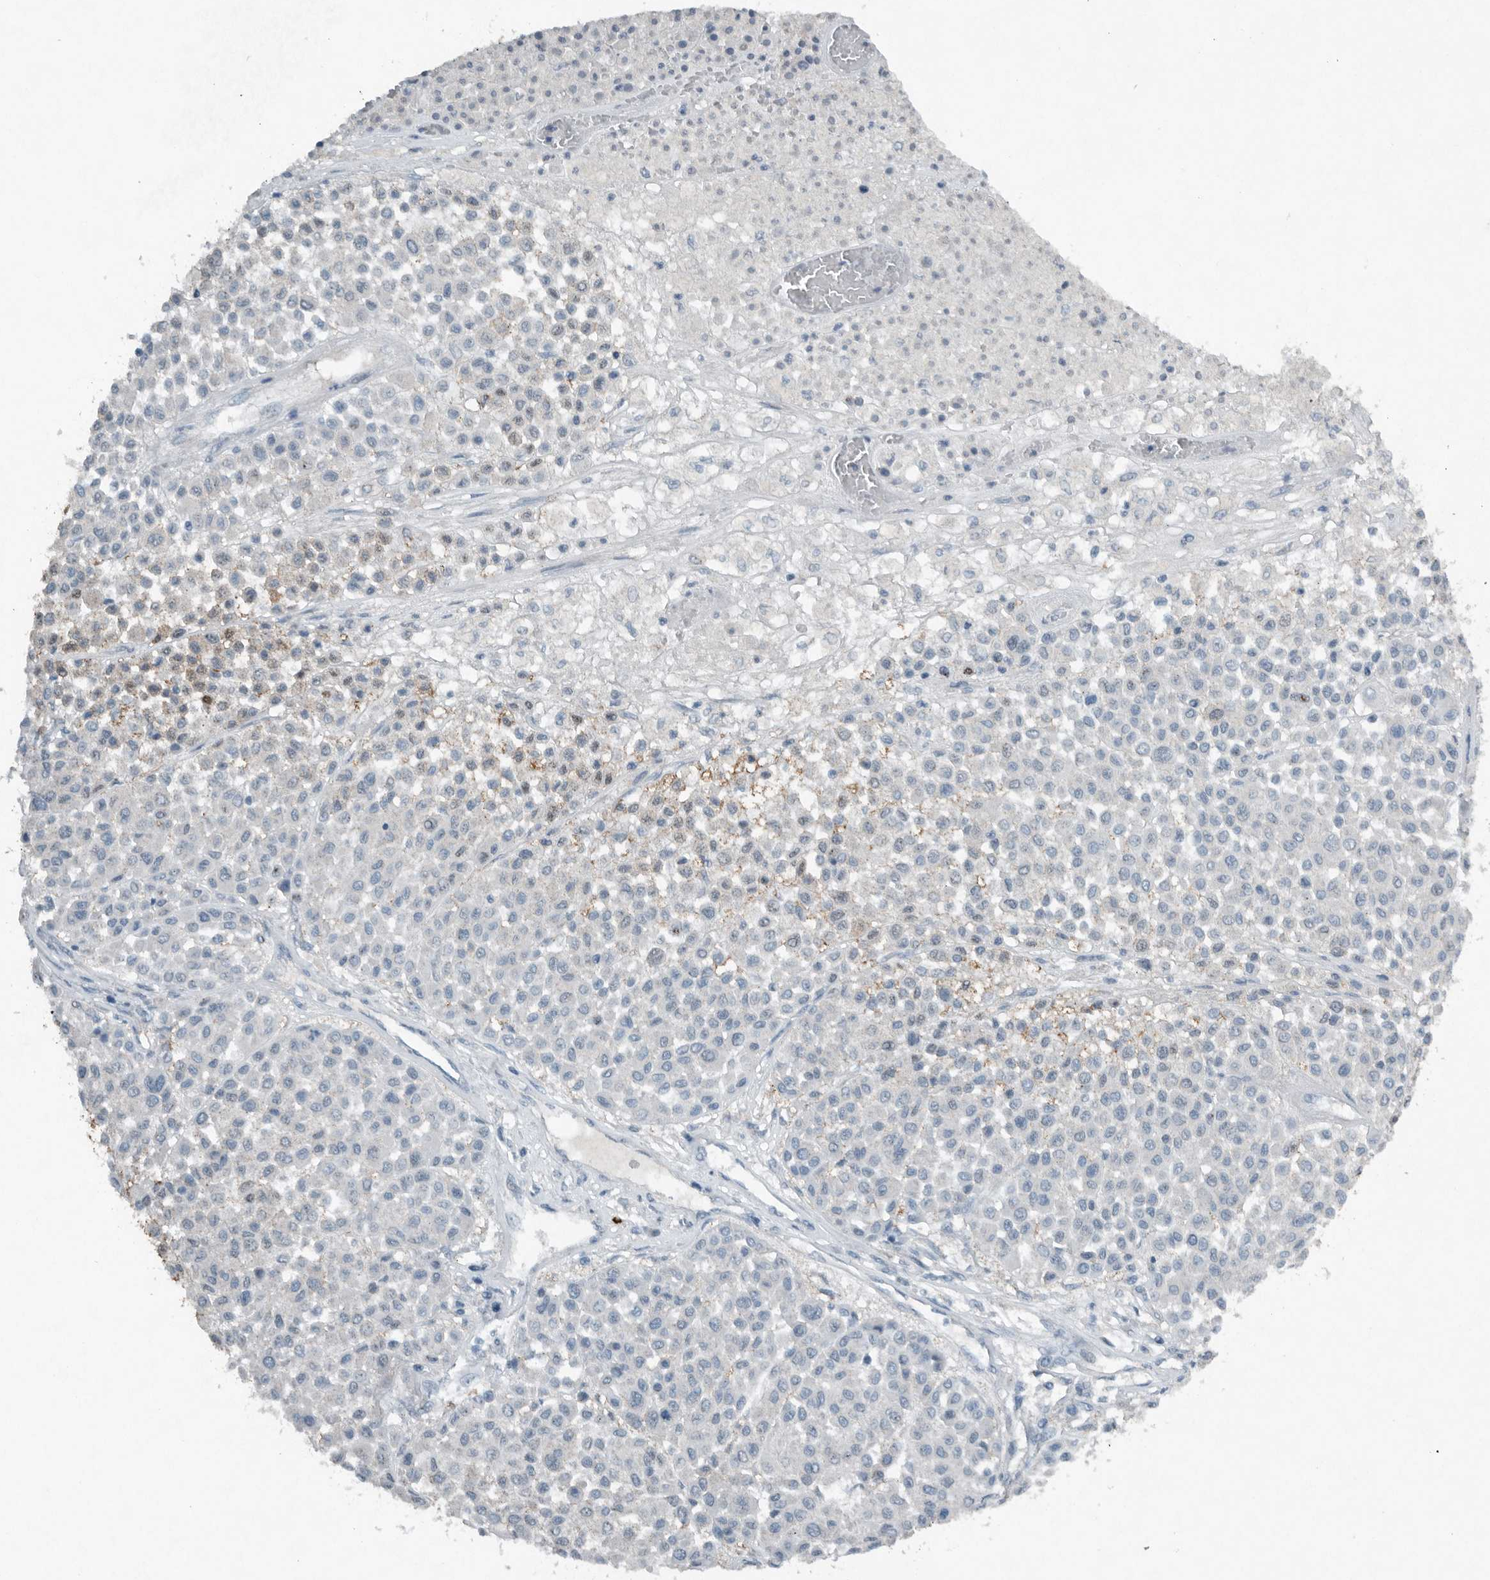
{"staining": {"intensity": "negative", "quantity": "none", "location": "none"}, "tissue": "melanoma", "cell_type": "Tumor cells", "image_type": "cancer", "snomed": [{"axis": "morphology", "description": "Malignant melanoma, Metastatic site"}, {"axis": "topography", "description": "Soft tissue"}], "caption": "A micrograph of malignant melanoma (metastatic site) stained for a protein shows no brown staining in tumor cells.", "gene": "IL20", "patient": {"sex": "male", "age": 41}}